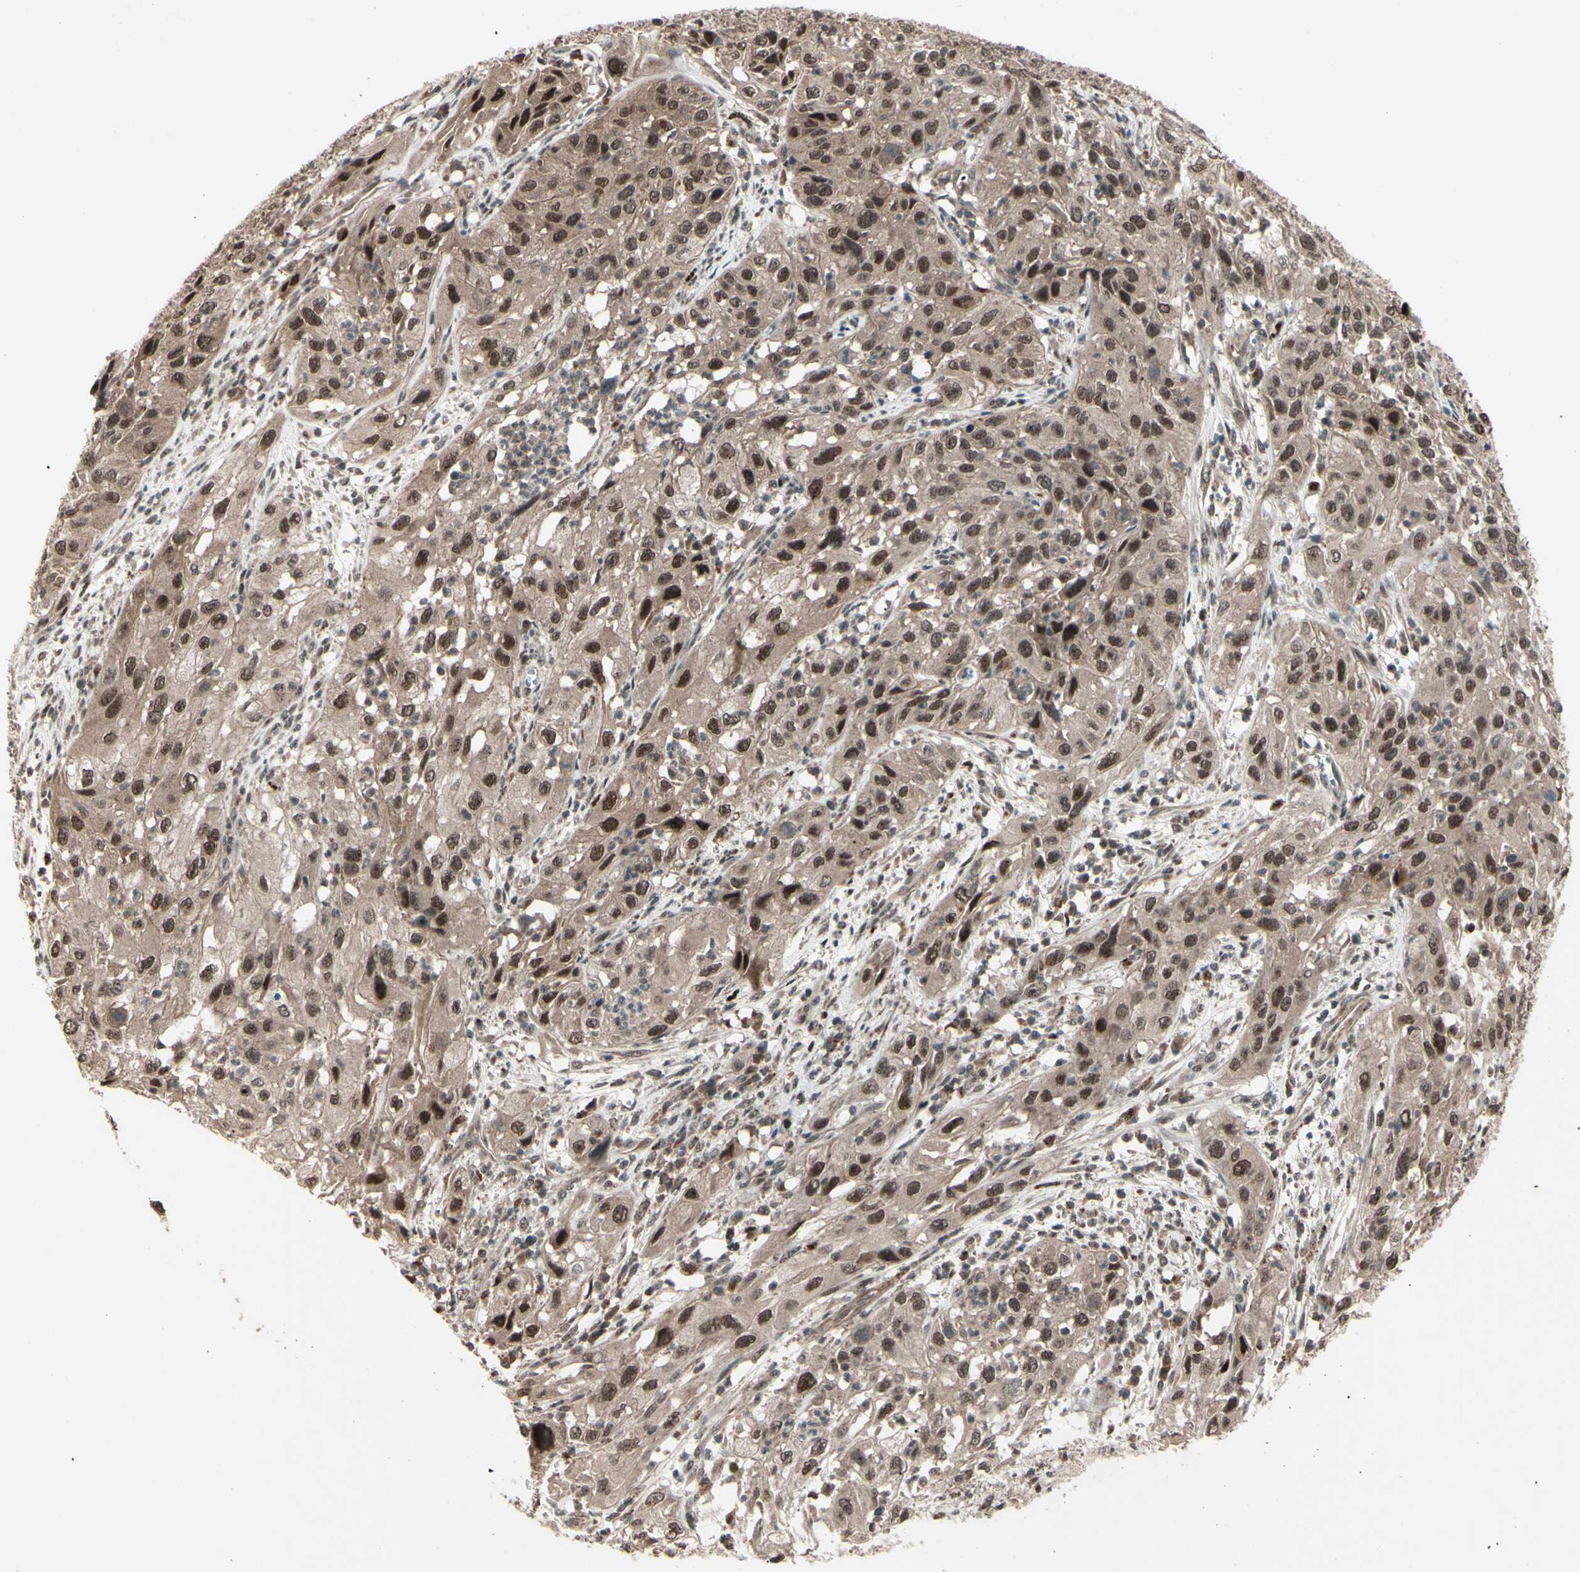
{"staining": {"intensity": "strong", "quantity": ">75%", "location": "cytoplasmic/membranous,nuclear"}, "tissue": "cervical cancer", "cell_type": "Tumor cells", "image_type": "cancer", "snomed": [{"axis": "morphology", "description": "Squamous cell carcinoma, NOS"}, {"axis": "topography", "description": "Cervix"}], "caption": "DAB (3,3'-diaminobenzidine) immunohistochemical staining of human cervical cancer (squamous cell carcinoma) exhibits strong cytoplasmic/membranous and nuclear protein positivity in approximately >75% of tumor cells.", "gene": "MLF2", "patient": {"sex": "female", "age": 32}}